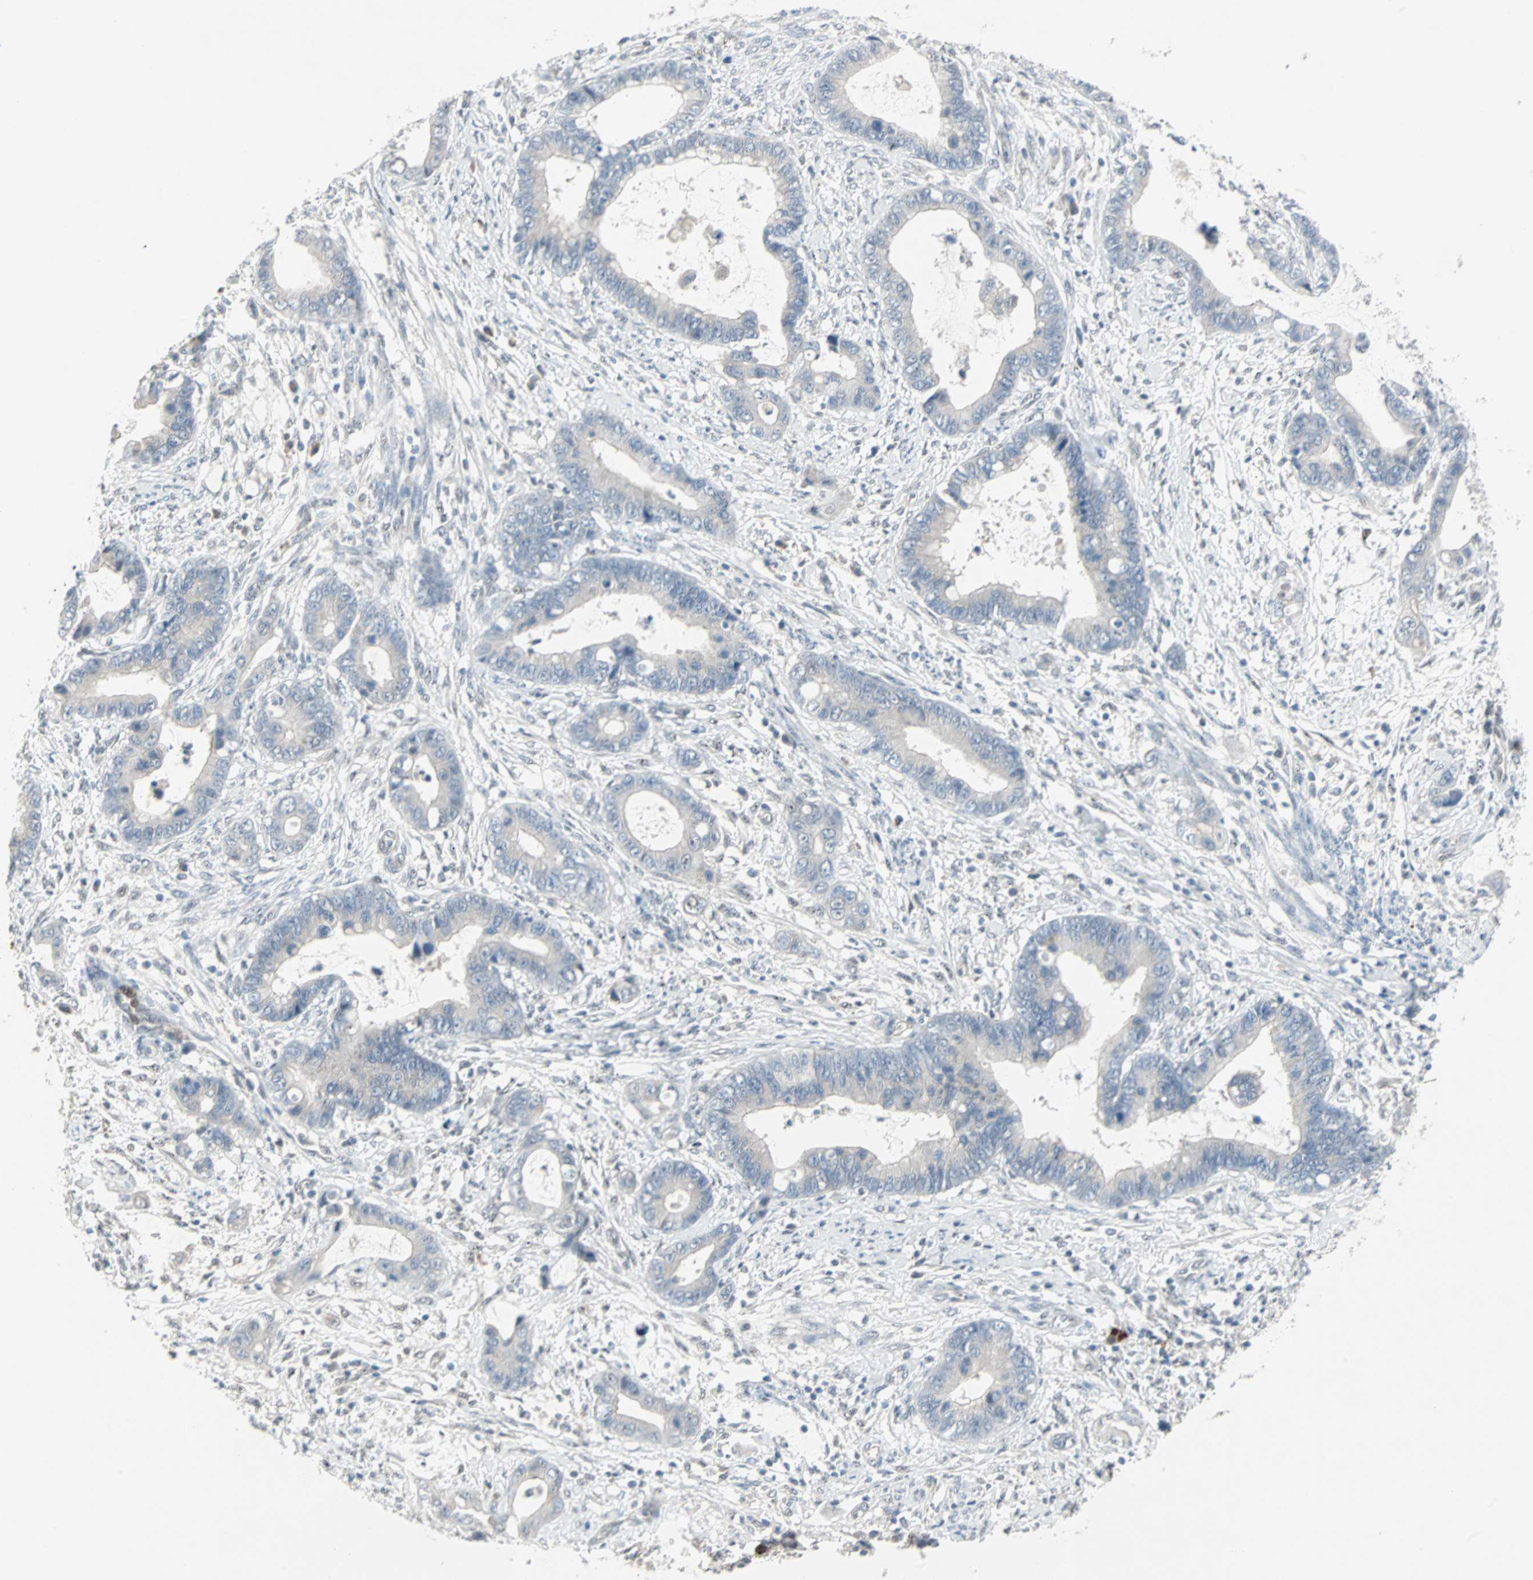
{"staining": {"intensity": "negative", "quantity": "none", "location": "none"}, "tissue": "cervical cancer", "cell_type": "Tumor cells", "image_type": "cancer", "snomed": [{"axis": "morphology", "description": "Adenocarcinoma, NOS"}, {"axis": "topography", "description": "Cervix"}], "caption": "Immunohistochemical staining of cervical cancer (adenocarcinoma) demonstrates no significant positivity in tumor cells.", "gene": "CAND2", "patient": {"sex": "female", "age": 44}}